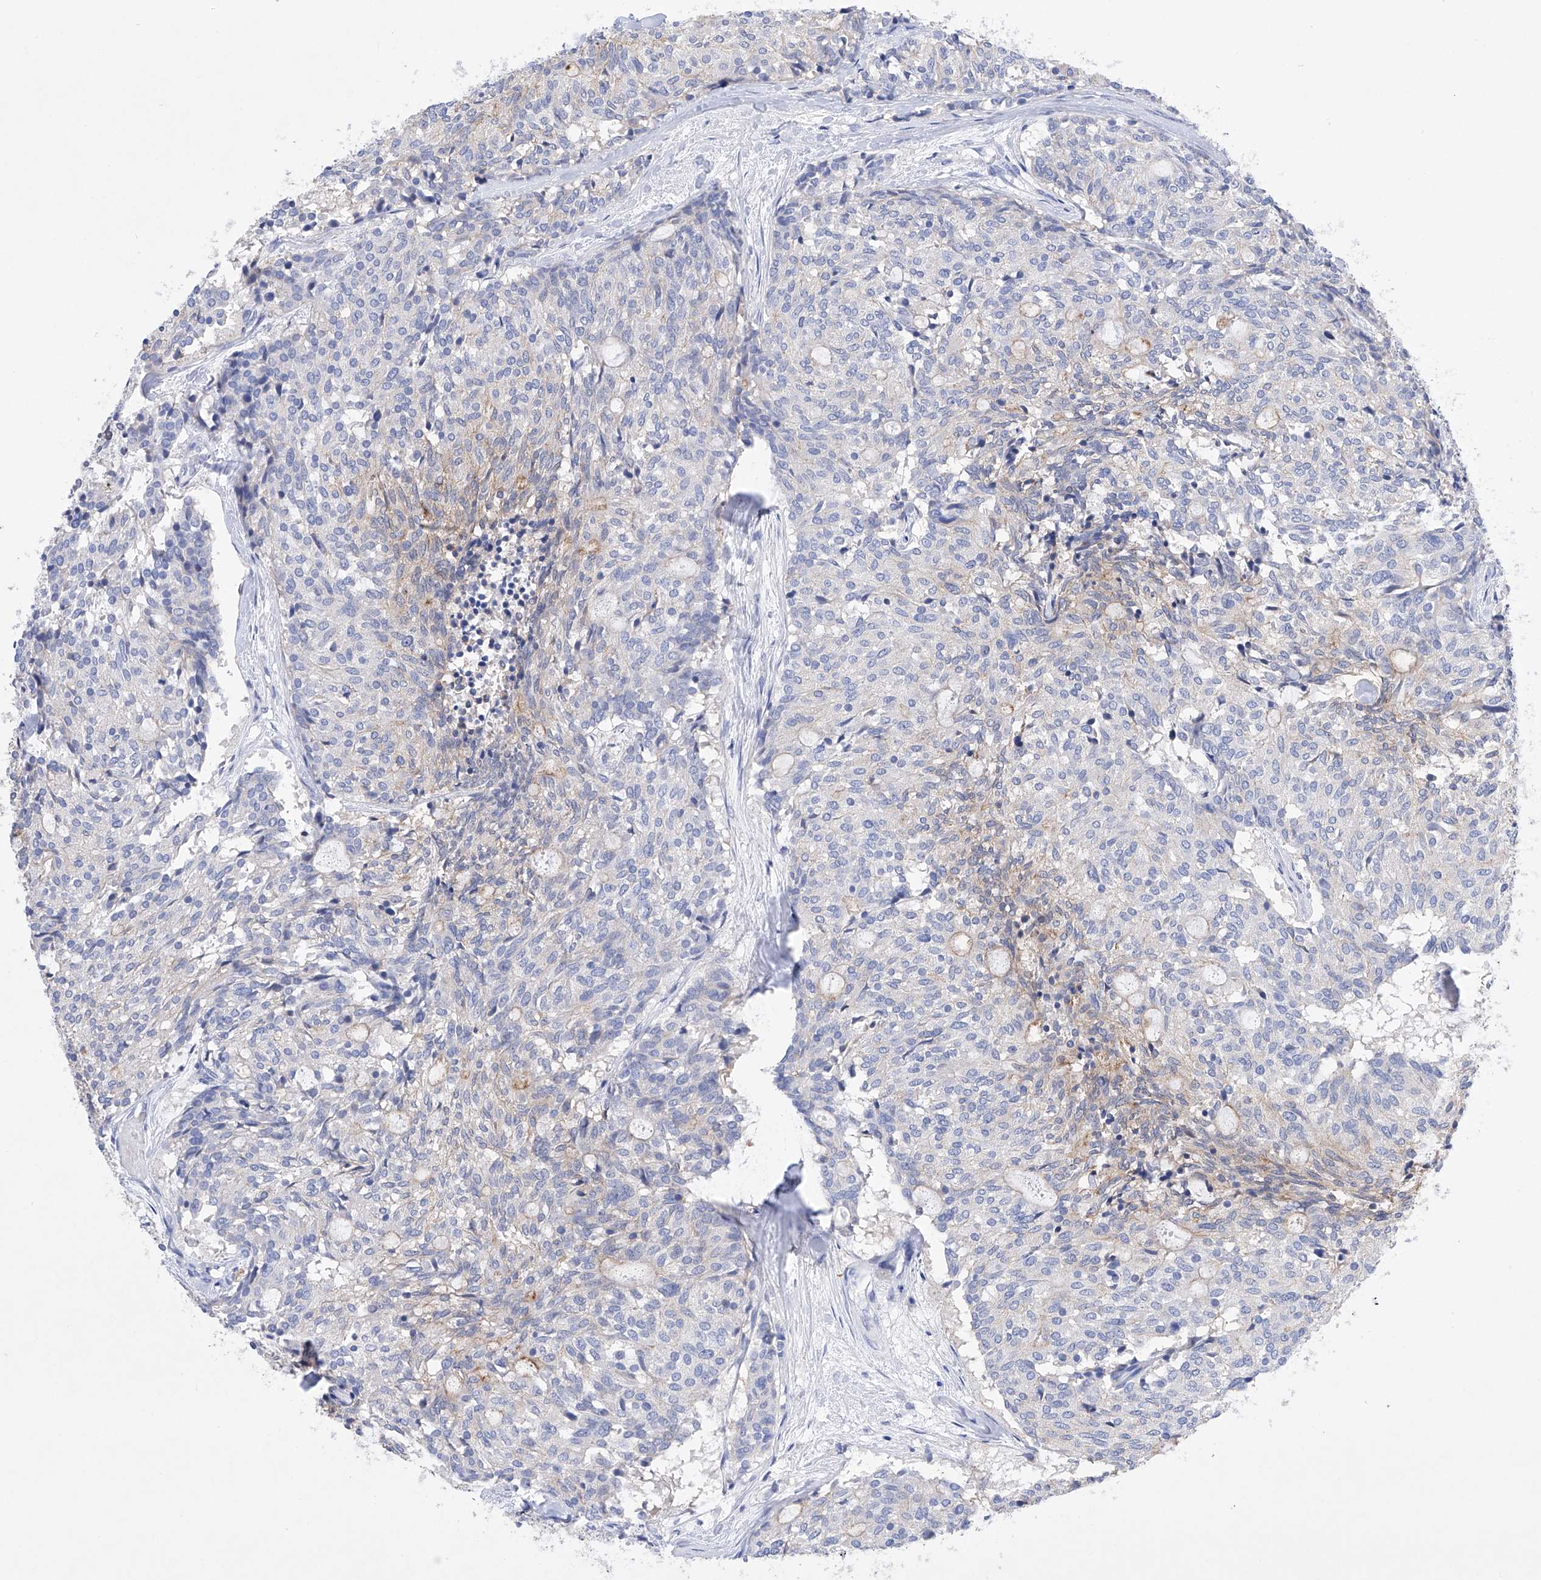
{"staining": {"intensity": "weak", "quantity": "<25%", "location": "cytoplasmic/membranous"}, "tissue": "carcinoid", "cell_type": "Tumor cells", "image_type": "cancer", "snomed": [{"axis": "morphology", "description": "Carcinoid, malignant, NOS"}, {"axis": "topography", "description": "Pancreas"}], "caption": "IHC of carcinoid displays no positivity in tumor cells.", "gene": "LURAP1", "patient": {"sex": "female", "age": 54}}